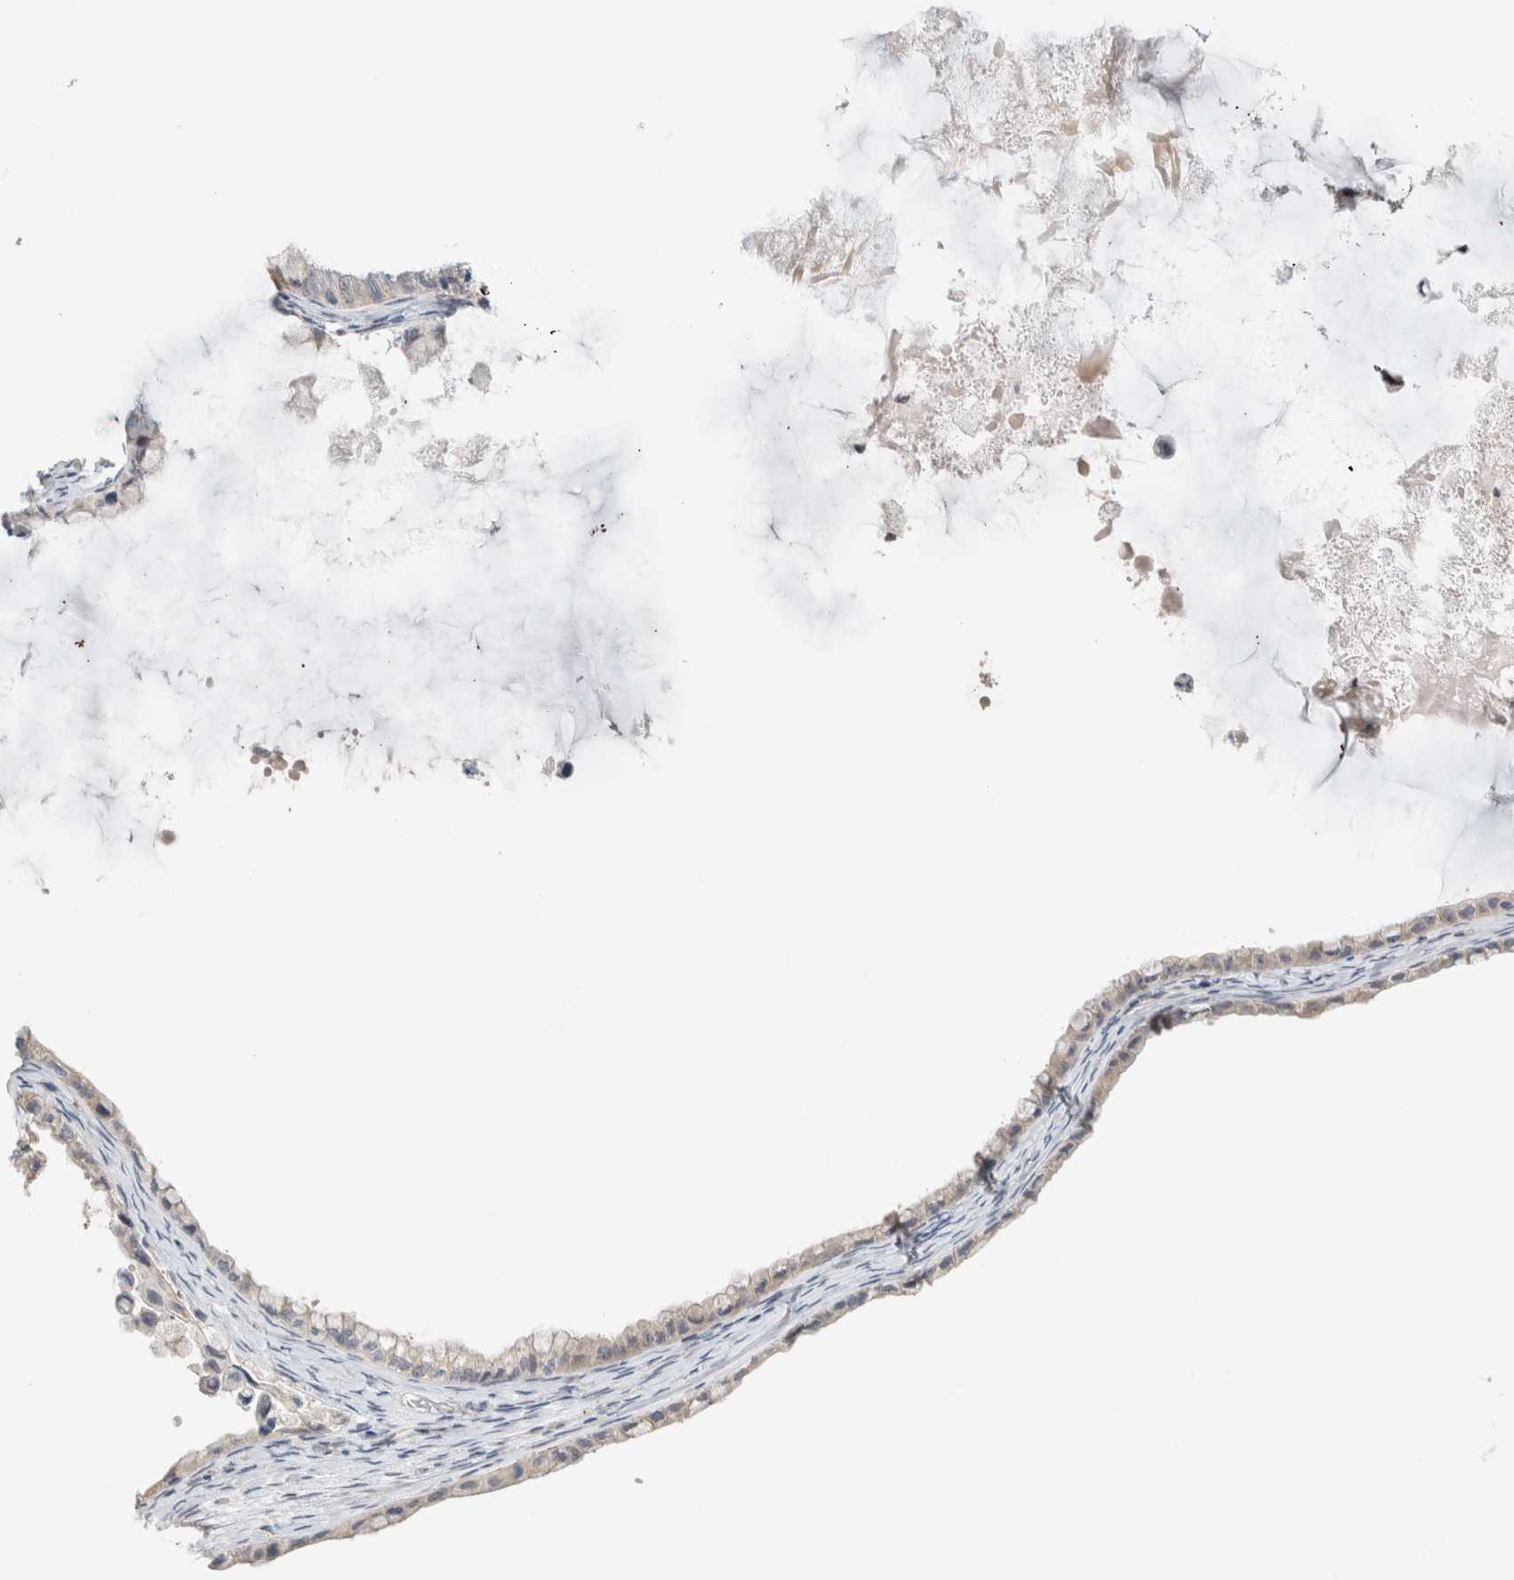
{"staining": {"intensity": "negative", "quantity": "none", "location": "none"}, "tissue": "ovarian cancer", "cell_type": "Tumor cells", "image_type": "cancer", "snomed": [{"axis": "morphology", "description": "Cystadenocarcinoma, mucinous, NOS"}, {"axis": "topography", "description": "Ovary"}], "caption": "High magnification brightfield microscopy of mucinous cystadenocarcinoma (ovarian) stained with DAB (3,3'-diaminobenzidine) (brown) and counterstained with hematoxylin (blue): tumor cells show no significant staining. The staining is performed using DAB (3,3'-diaminobenzidine) brown chromogen with nuclei counter-stained in using hematoxylin.", "gene": "CRAT", "patient": {"sex": "female", "age": 80}}